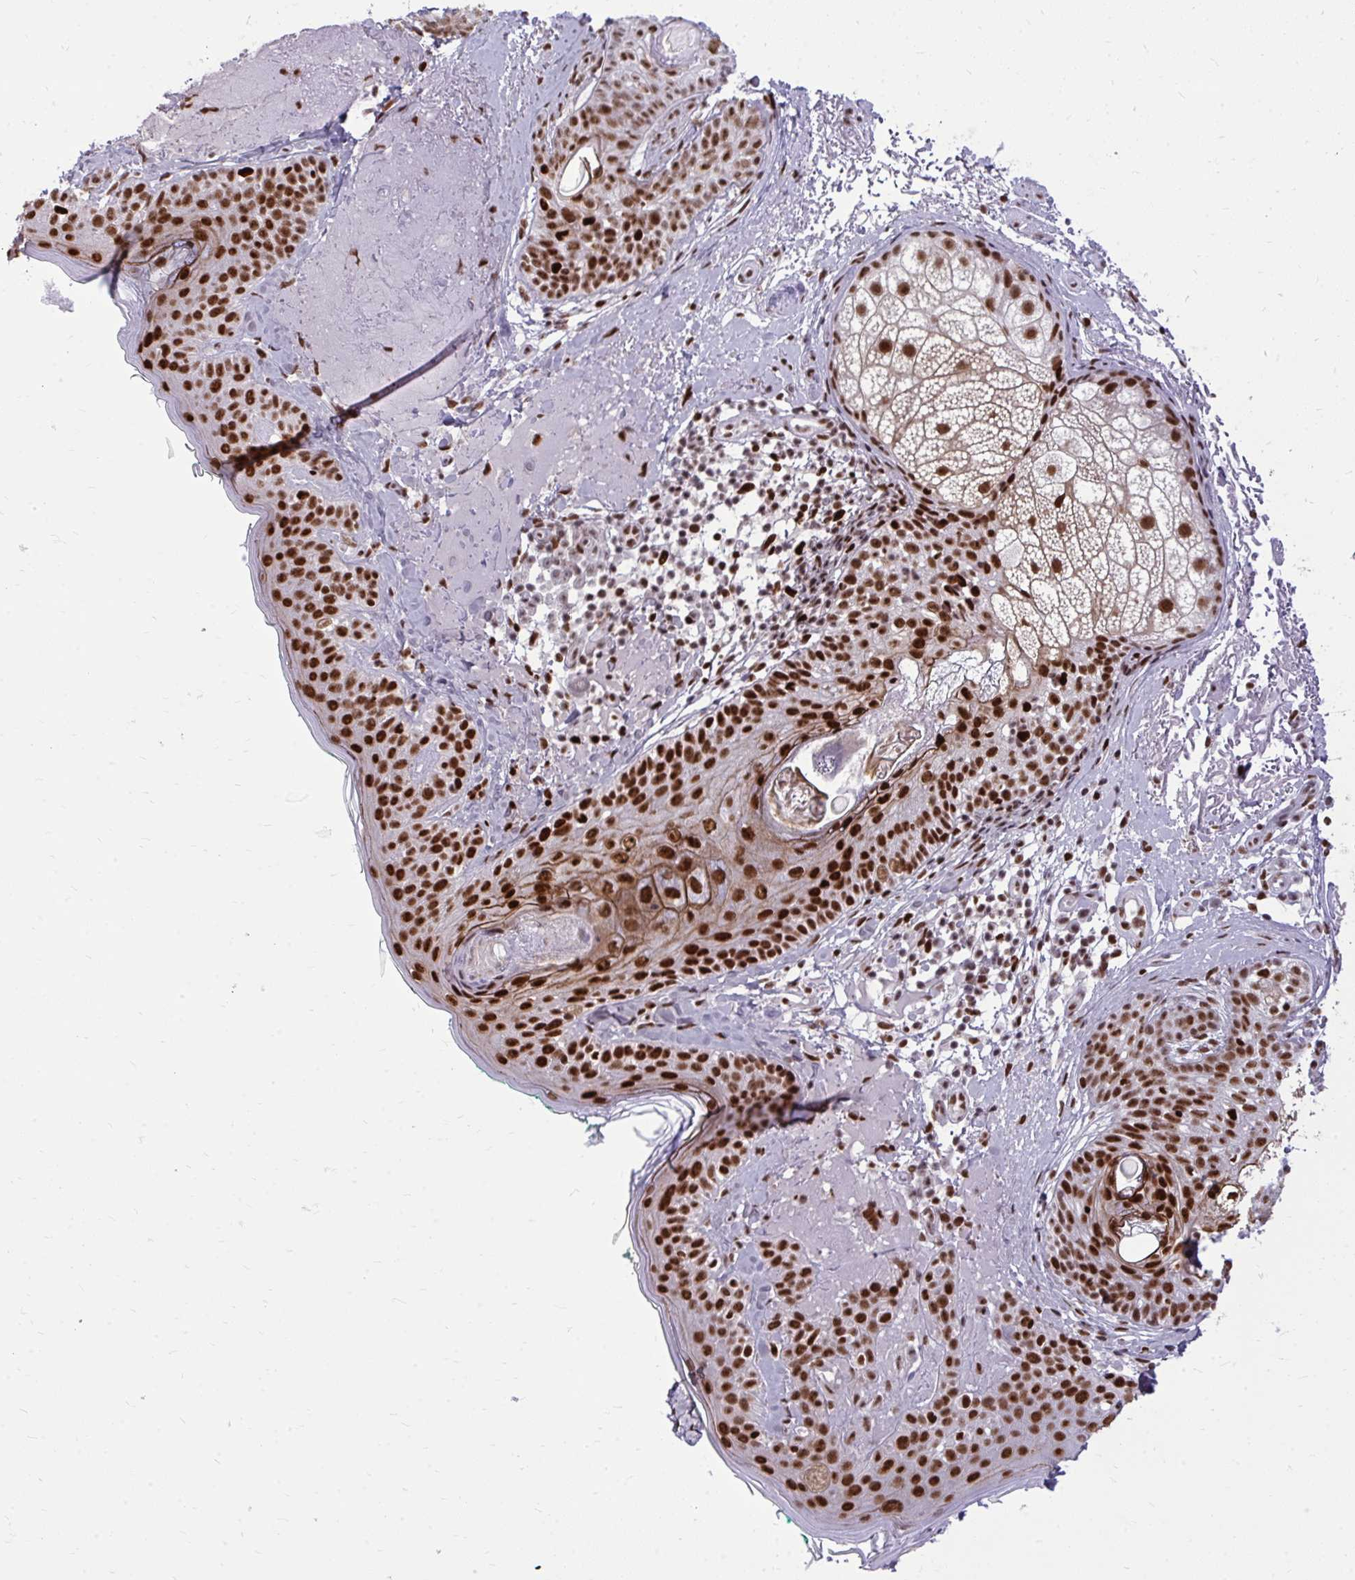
{"staining": {"intensity": "strong", "quantity": ">75%", "location": "nuclear"}, "tissue": "skin", "cell_type": "Fibroblasts", "image_type": "normal", "snomed": [{"axis": "morphology", "description": "Normal tissue, NOS"}, {"axis": "topography", "description": "Skin"}], "caption": "Protein staining shows strong nuclear staining in about >75% of fibroblasts in unremarkable skin. Immunohistochemistry (ihc) stains the protein of interest in brown and the nuclei are stained blue.", "gene": "CDYL", "patient": {"sex": "male", "age": 73}}